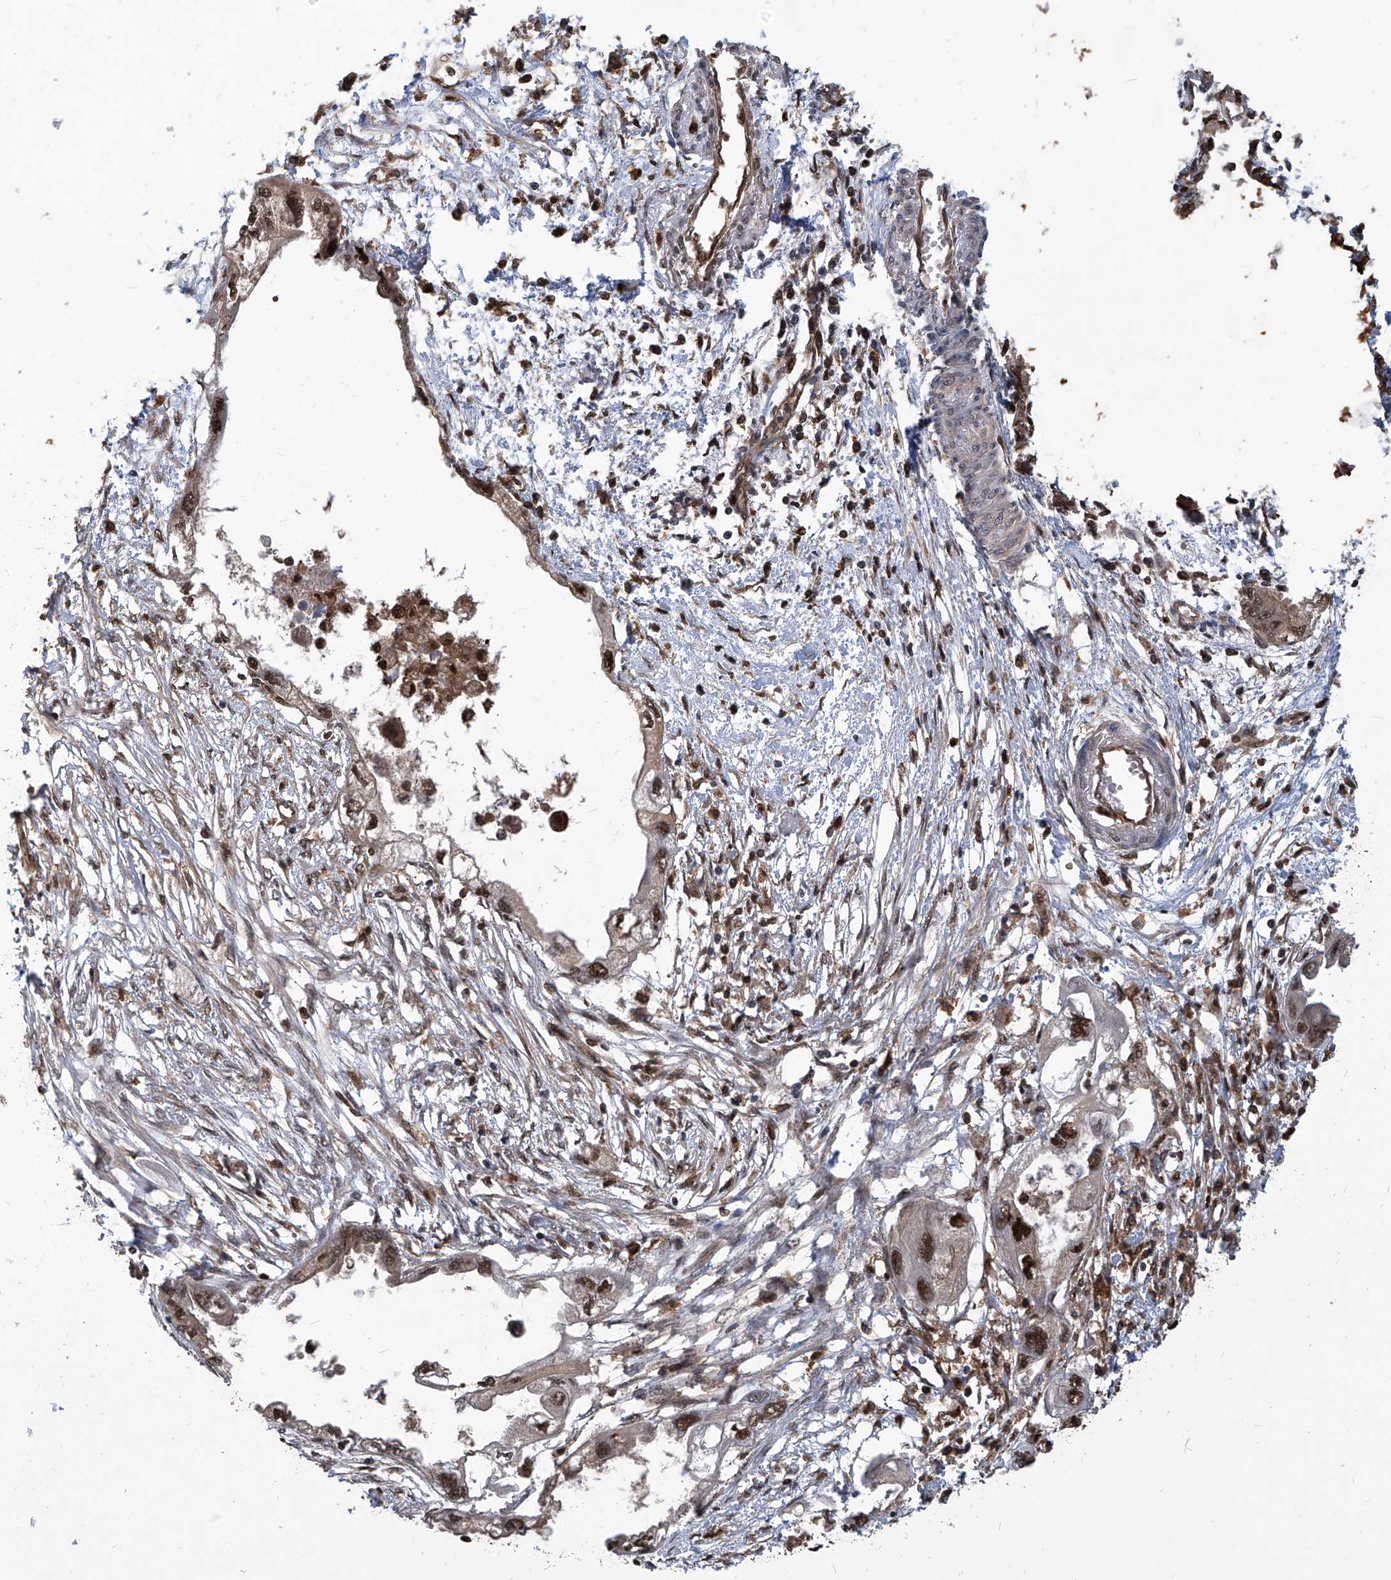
{"staining": {"intensity": "strong", "quantity": ">75%", "location": "cytoplasmic/membranous,nuclear"}, "tissue": "endometrial cancer", "cell_type": "Tumor cells", "image_type": "cancer", "snomed": [{"axis": "morphology", "description": "Adenocarcinoma, NOS"}, {"axis": "morphology", "description": "Adenocarcinoma, metastatic, NOS"}, {"axis": "topography", "description": "Adipose tissue"}, {"axis": "topography", "description": "Endometrium"}], "caption": "Strong cytoplasmic/membranous and nuclear positivity for a protein is appreciated in about >75% of tumor cells of endometrial cancer using immunohistochemistry.", "gene": "PSMB1", "patient": {"sex": "female", "age": 67}}